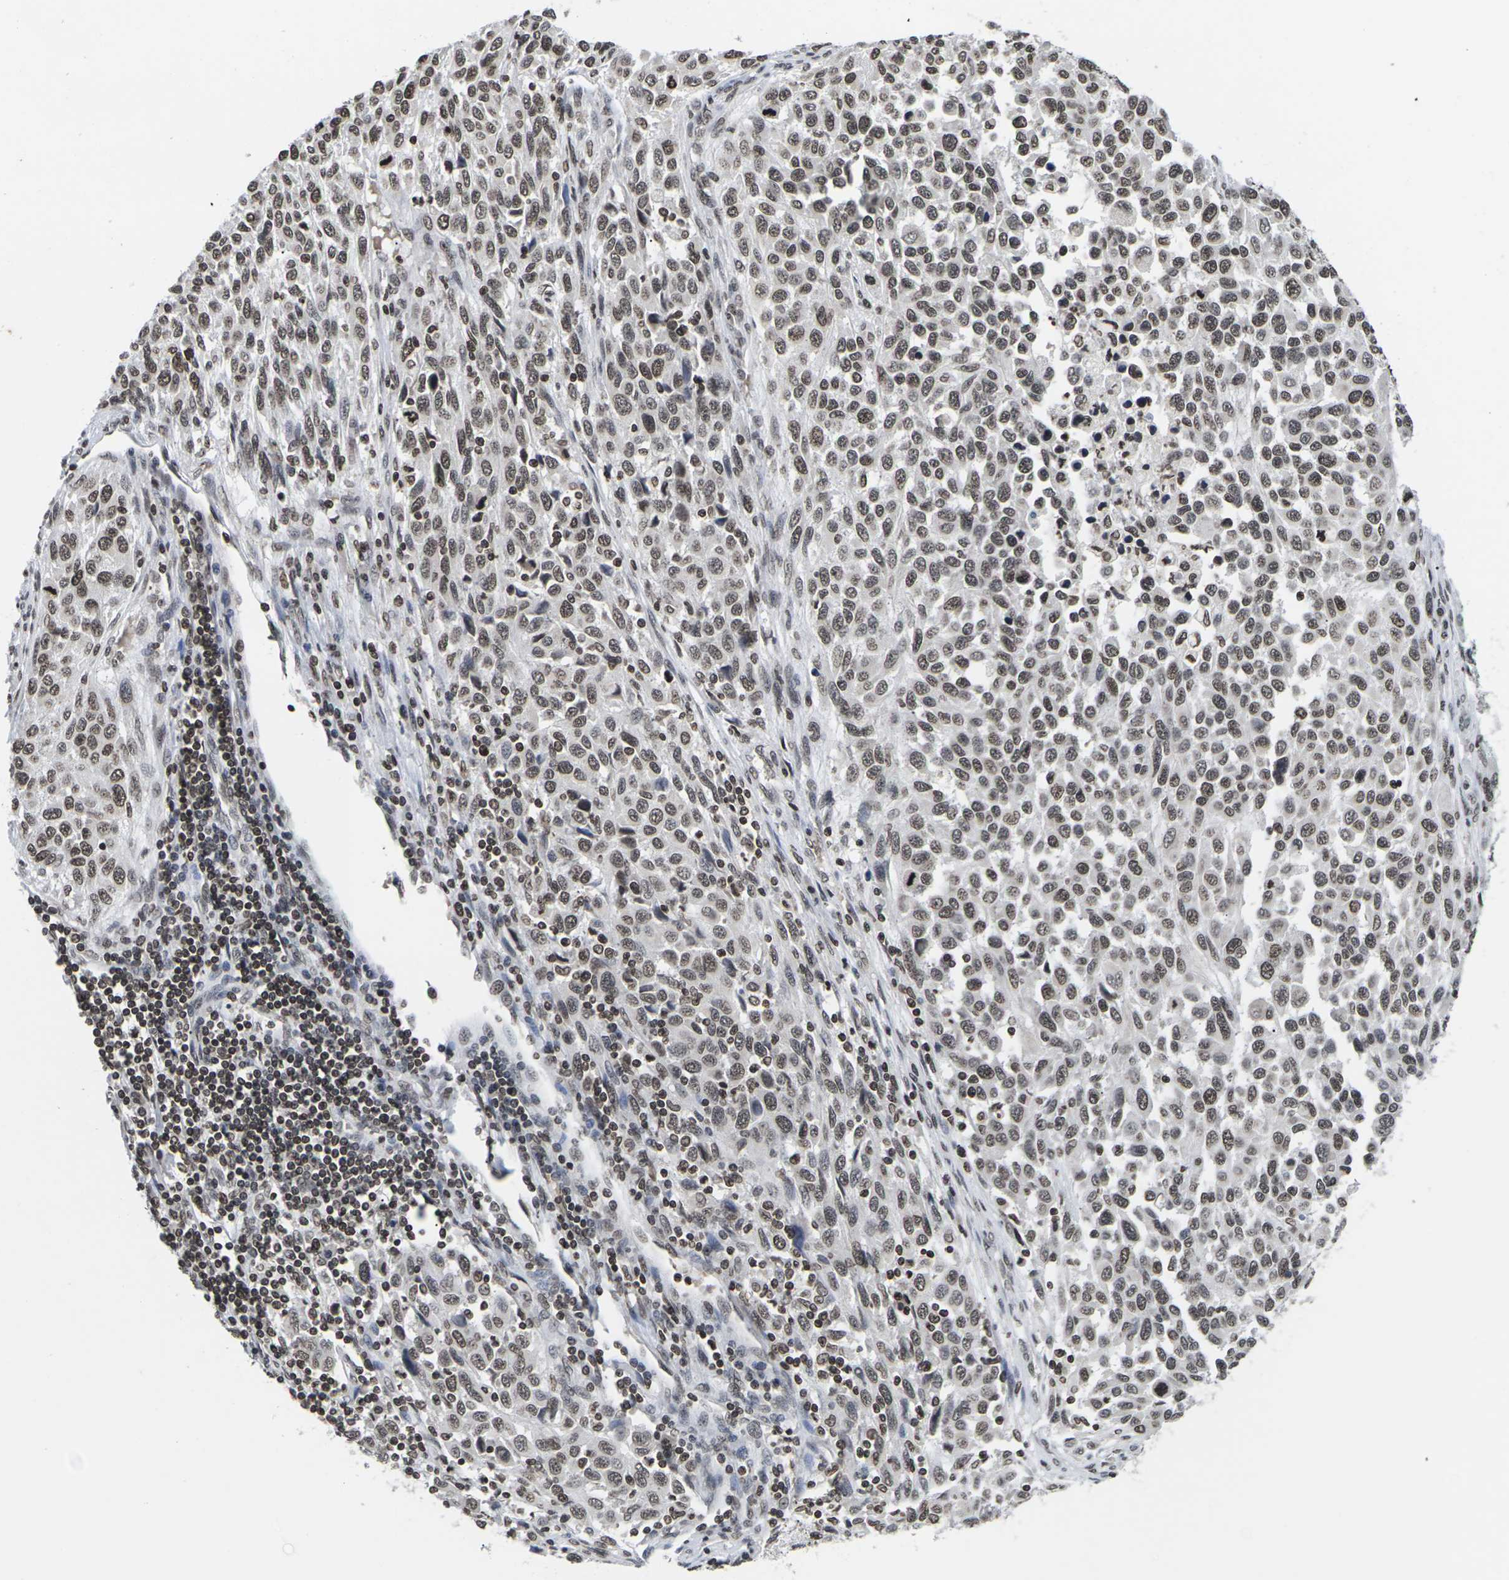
{"staining": {"intensity": "moderate", "quantity": ">75%", "location": "nuclear"}, "tissue": "melanoma", "cell_type": "Tumor cells", "image_type": "cancer", "snomed": [{"axis": "morphology", "description": "Malignant melanoma, Metastatic site"}, {"axis": "topography", "description": "Lymph node"}], "caption": "IHC histopathology image of human melanoma stained for a protein (brown), which demonstrates medium levels of moderate nuclear staining in approximately >75% of tumor cells.", "gene": "ETV5", "patient": {"sex": "male", "age": 61}}